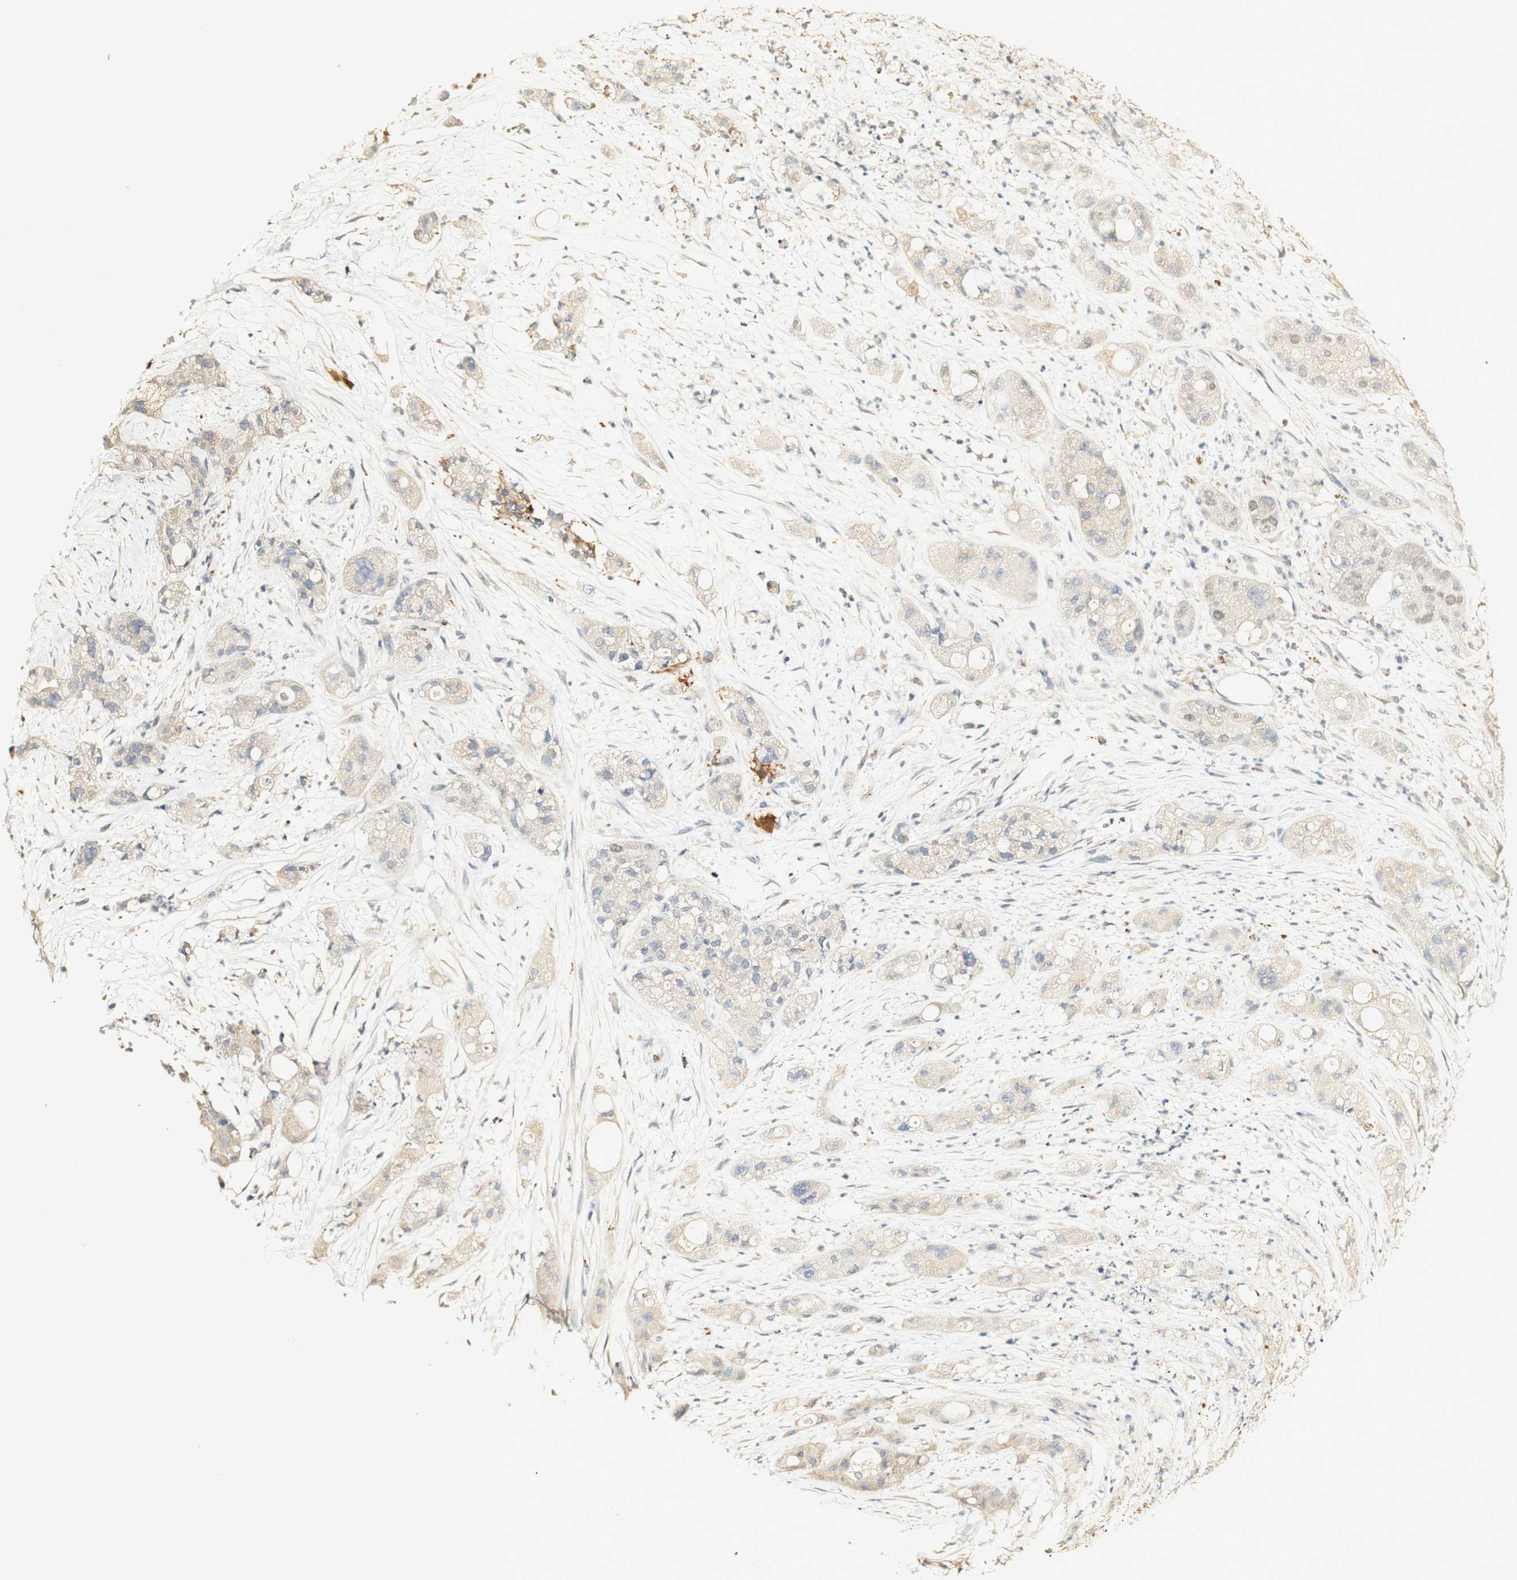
{"staining": {"intensity": "weak", "quantity": "<25%", "location": "cytoplasmic/membranous"}, "tissue": "pancreatic cancer", "cell_type": "Tumor cells", "image_type": "cancer", "snomed": [{"axis": "morphology", "description": "Adenocarcinoma, NOS"}, {"axis": "topography", "description": "Pancreas"}], "caption": "There is no significant staining in tumor cells of pancreatic cancer (adenocarcinoma).", "gene": "SYT7", "patient": {"sex": "female", "age": 78}}